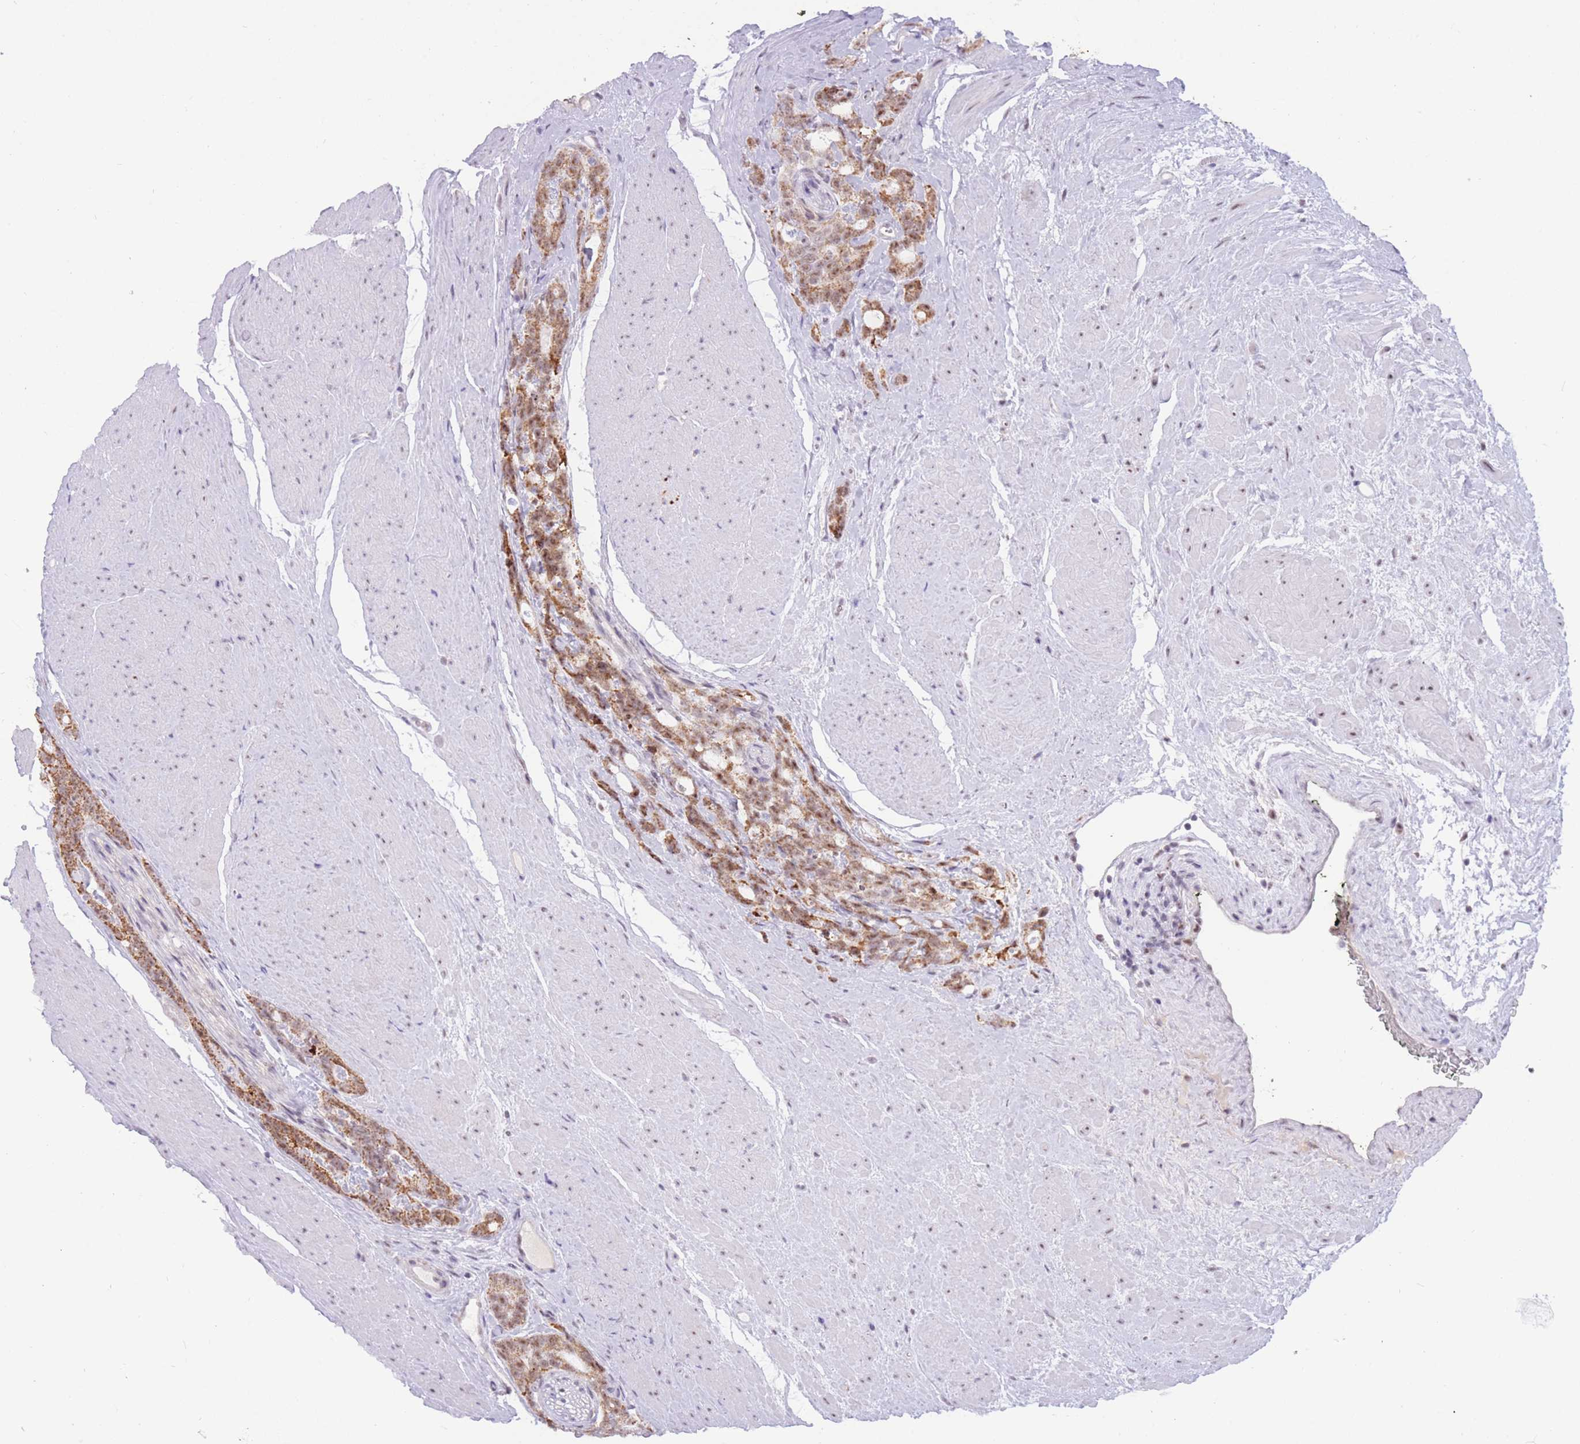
{"staining": {"intensity": "moderate", "quantity": ">75%", "location": "cytoplasmic/membranous,nuclear"}, "tissue": "prostate cancer", "cell_type": "Tumor cells", "image_type": "cancer", "snomed": [{"axis": "morphology", "description": "Adenocarcinoma, High grade"}, {"axis": "topography", "description": "Prostate"}], "caption": "Immunohistochemistry (IHC) of human high-grade adenocarcinoma (prostate) demonstrates medium levels of moderate cytoplasmic/membranous and nuclear positivity in about >75% of tumor cells.", "gene": "CYP2B6", "patient": {"sex": "male", "age": 74}}